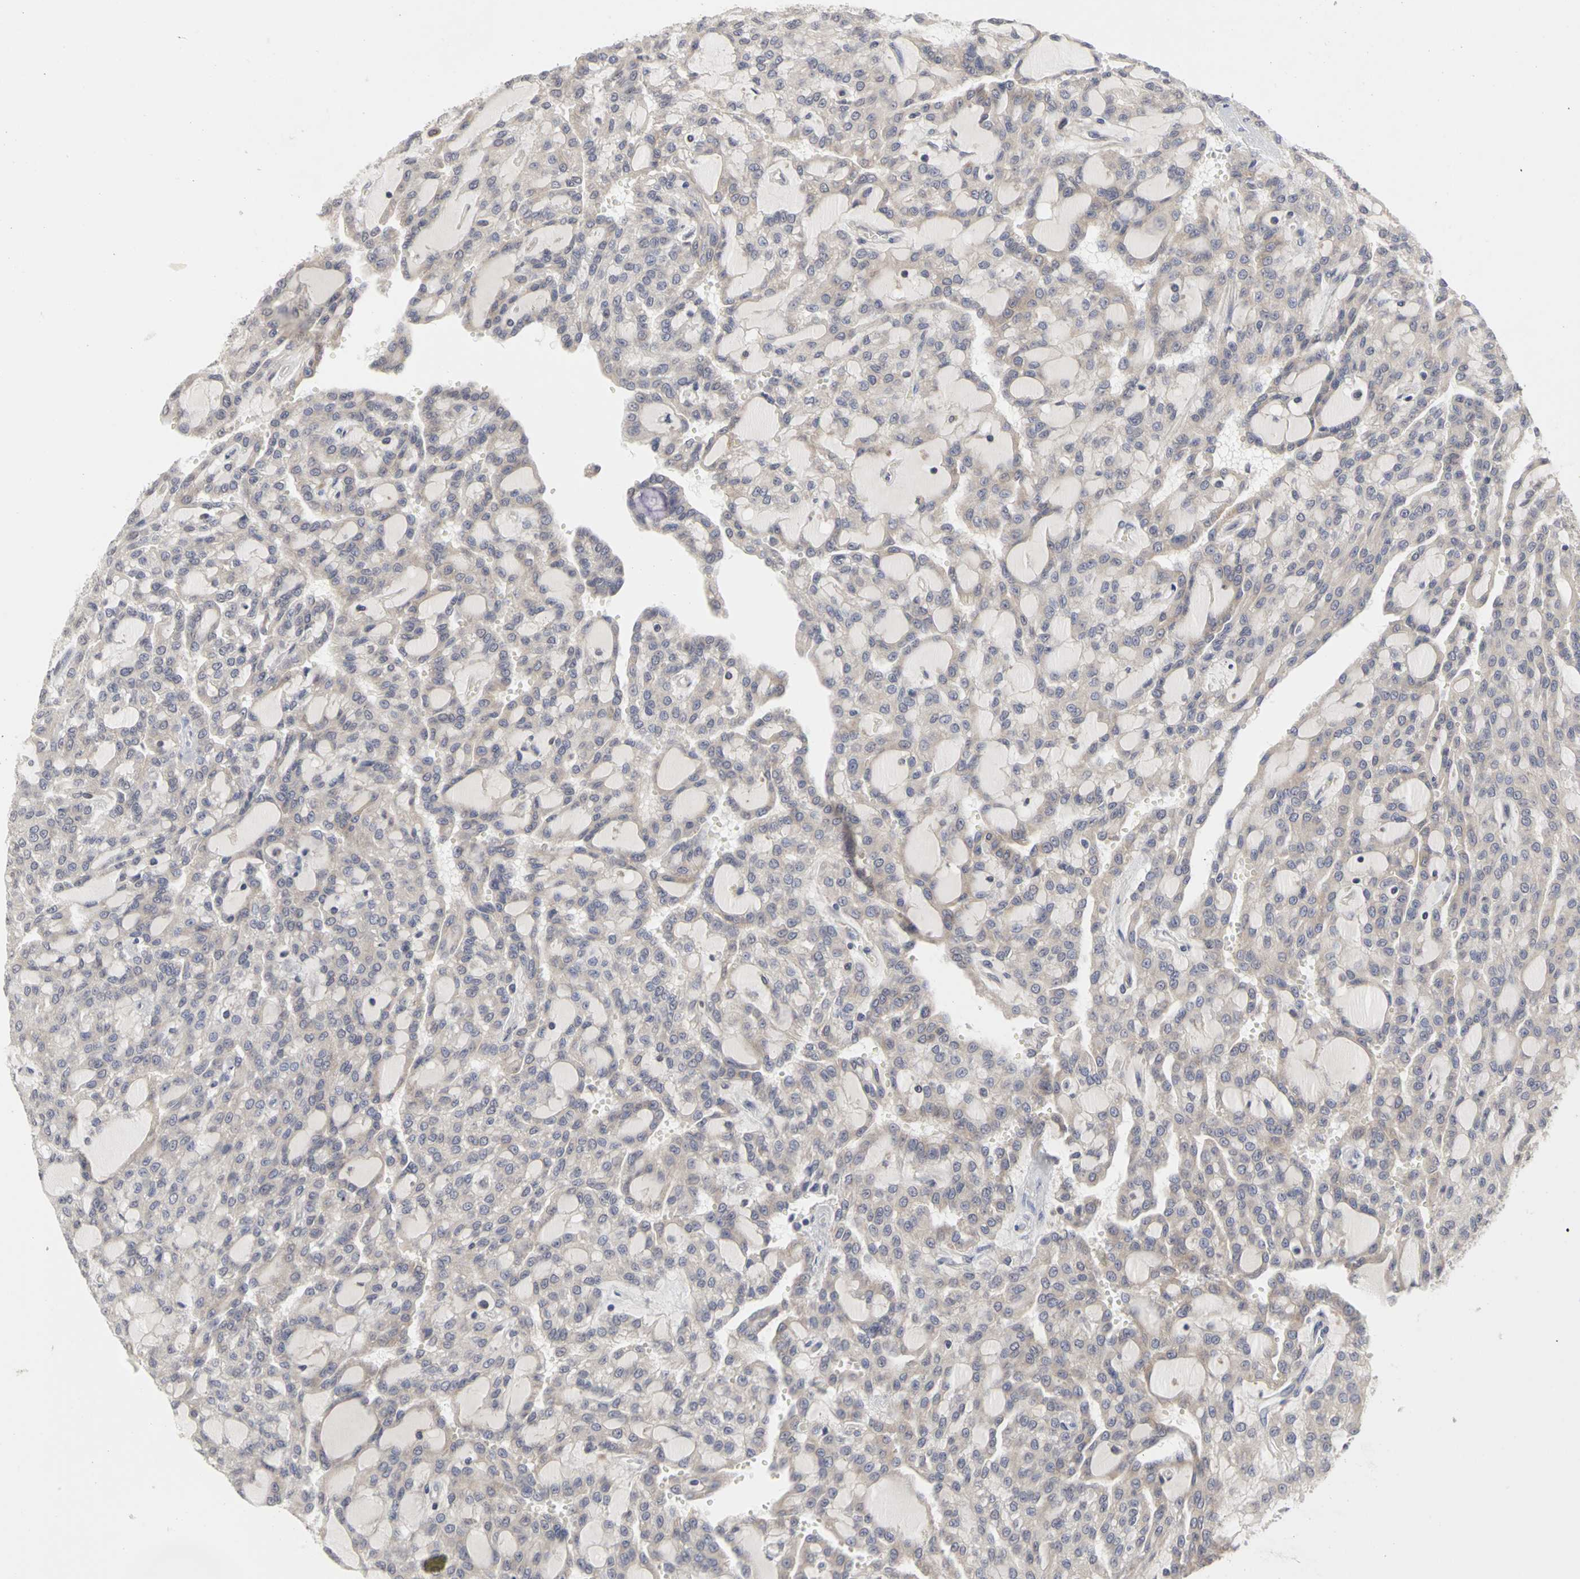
{"staining": {"intensity": "weak", "quantity": "<25%", "location": "cytoplasmic/membranous"}, "tissue": "renal cancer", "cell_type": "Tumor cells", "image_type": "cancer", "snomed": [{"axis": "morphology", "description": "Adenocarcinoma, NOS"}, {"axis": "topography", "description": "Kidney"}], "caption": "A high-resolution micrograph shows immunohistochemistry staining of renal adenocarcinoma, which reveals no significant positivity in tumor cells.", "gene": "IRAK1", "patient": {"sex": "male", "age": 63}}